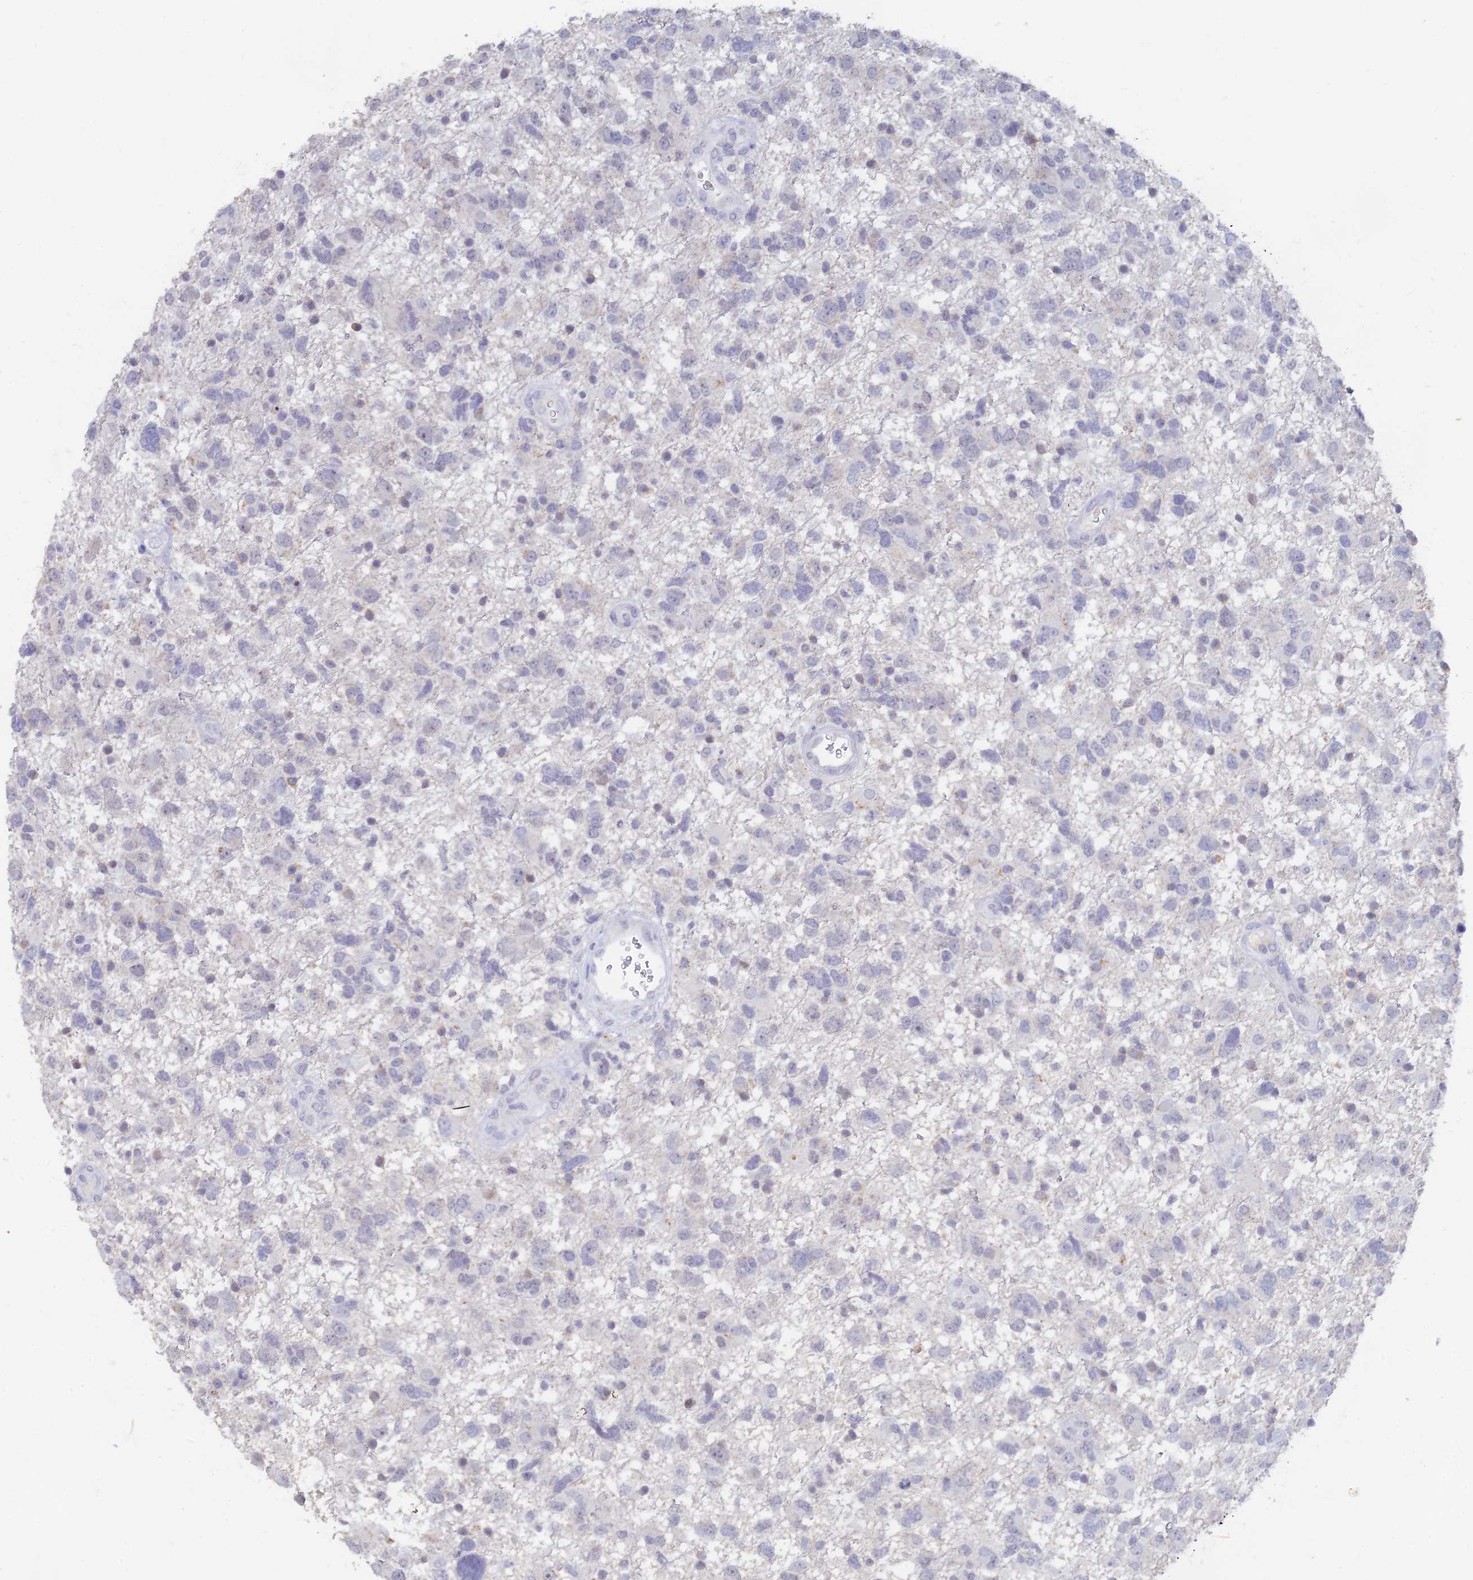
{"staining": {"intensity": "negative", "quantity": "none", "location": "none"}, "tissue": "glioma", "cell_type": "Tumor cells", "image_type": "cancer", "snomed": [{"axis": "morphology", "description": "Glioma, malignant, High grade"}, {"axis": "topography", "description": "Brain"}], "caption": "DAB (3,3'-diaminobenzidine) immunohistochemical staining of human high-grade glioma (malignant) exhibits no significant positivity in tumor cells.", "gene": "LRIF1", "patient": {"sex": "male", "age": 61}}